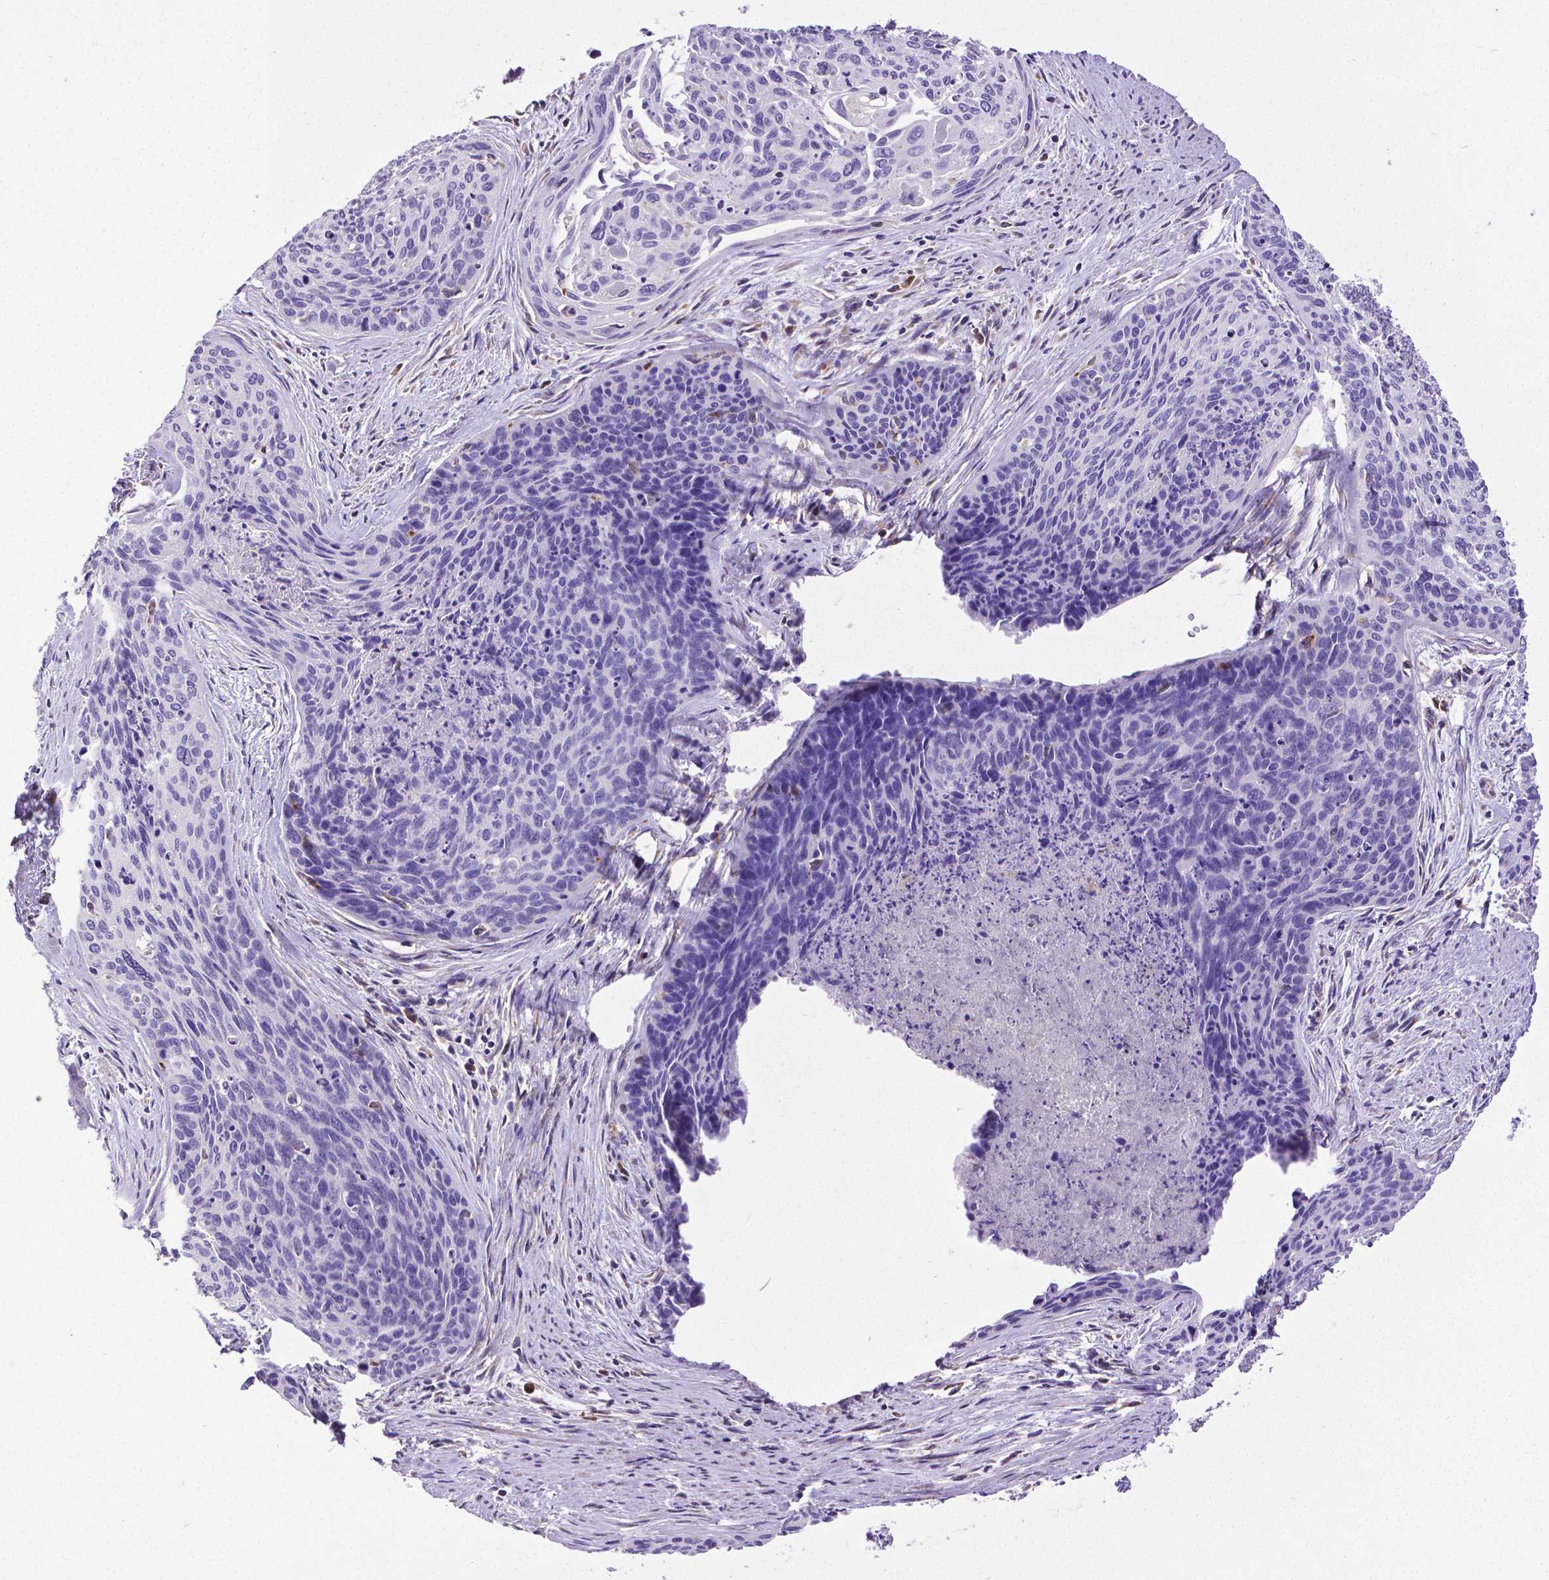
{"staining": {"intensity": "negative", "quantity": "none", "location": "none"}, "tissue": "cervical cancer", "cell_type": "Tumor cells", "image_type": "cancer", "snomed": [{"axis": "morphology", "description": "Squamous cell carcinoma, NOS"}, {"axis": "topography", "description": "Cervix"}], "caption": "This is an IHC micrograph of cervical cancer (squamous cell carcinoma). There is no staining in tumor cells.", "gene": "MTDH", "patient": {"sex": "female", "age": 55}}